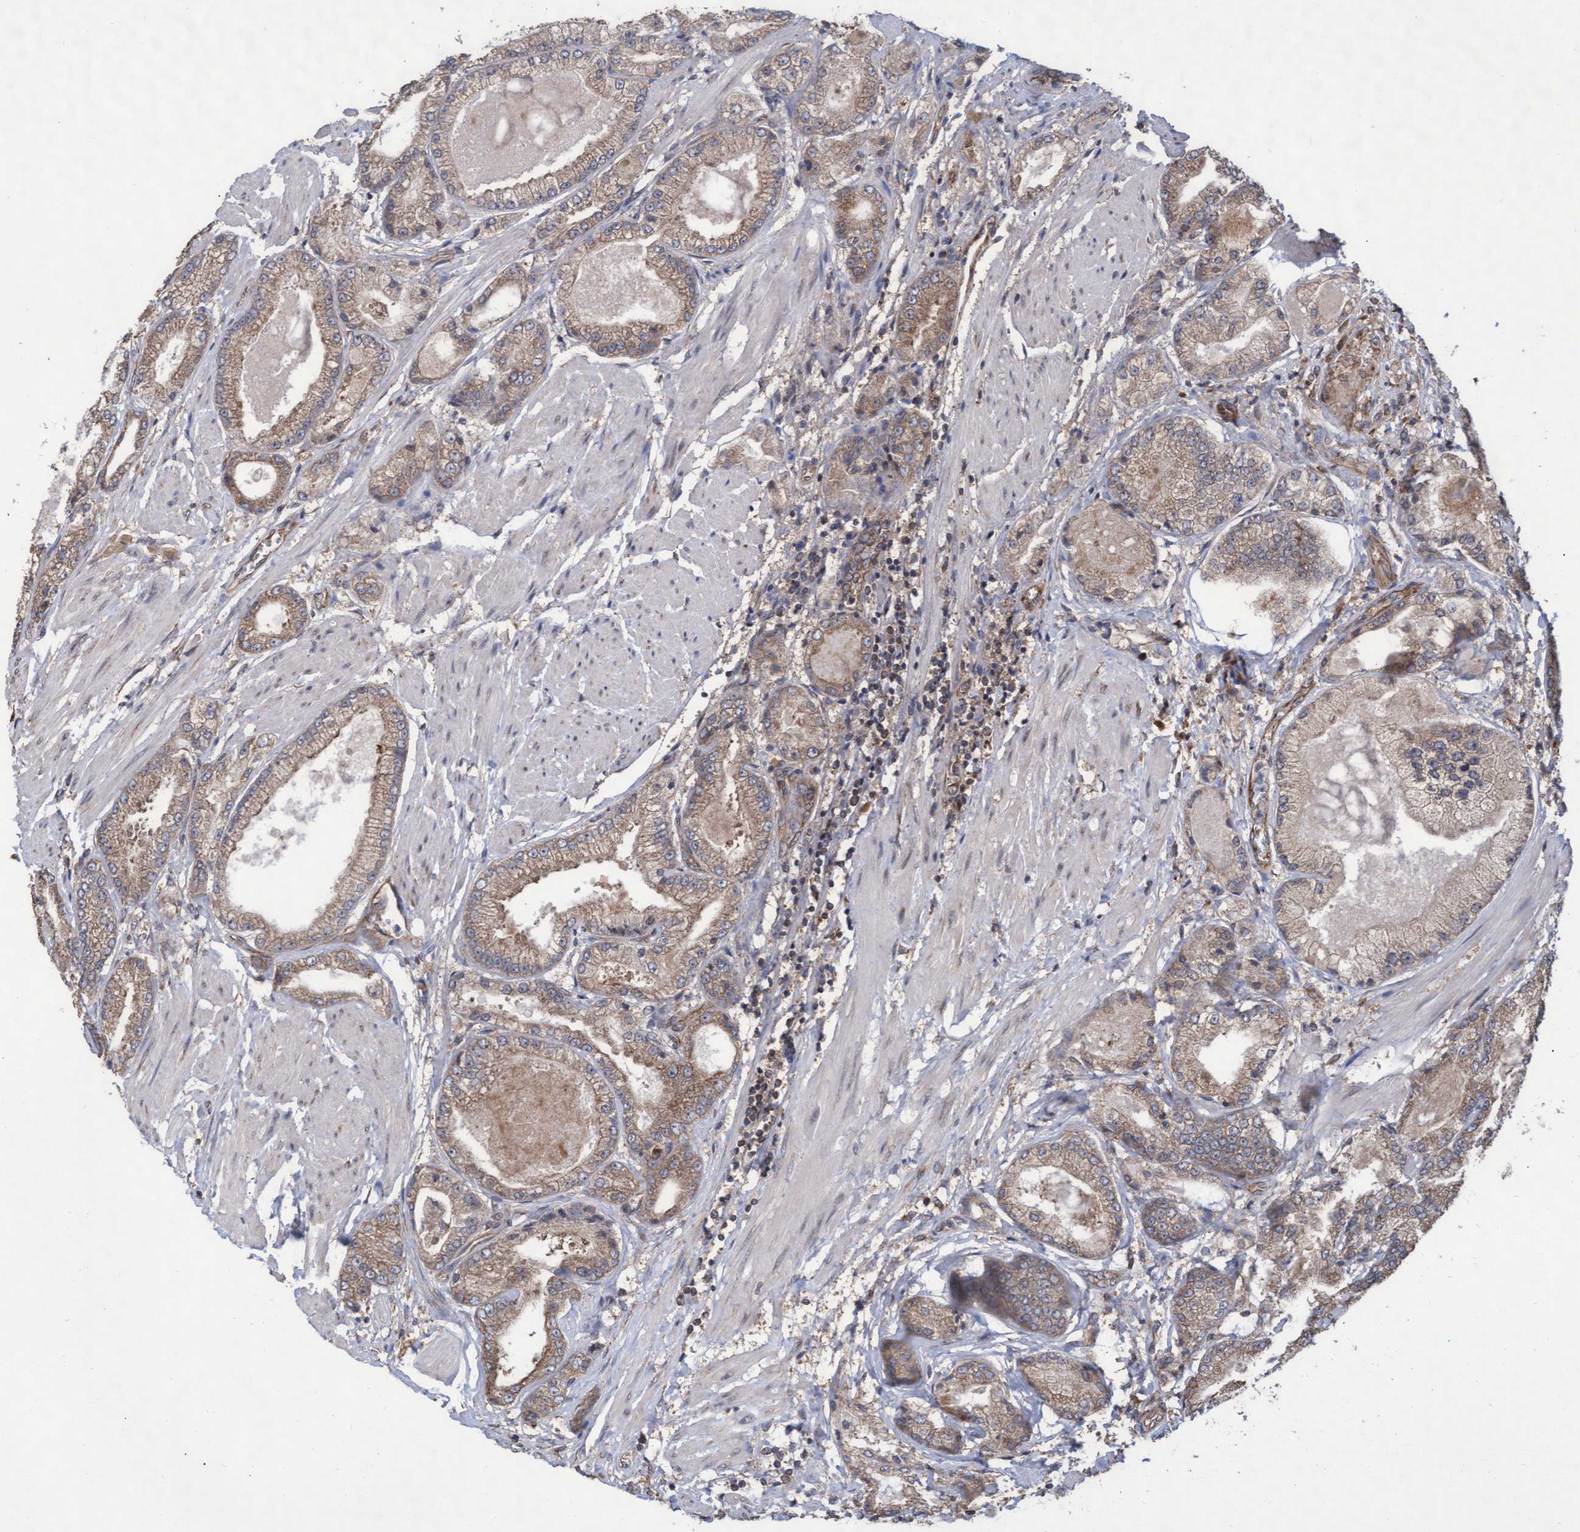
{"staining": {"intensity": "moderate", "quantity": "<25%", "location": "cytoplasmic/membranous"}, "tissue": "prostate cancer", "cell_type": "Tumor cells", "image_type": "cancer", "snomed": [{"axis": "morphology", "description": "Adenocarcinoma, High grade"}, {"axis": "topography", "description": "Prostate"}], "caption": "A low amount of moderate cytoplasmic/membranous positivity is present in approximately <25% of tumor cells in prostate cancer tissue. The staining was performed using DAB to visualize the protein expression in brown, while the nuclei were stained in blue with hematoxylin (Magnification: 20x).", "gene": "ABCF2", "patient": {"sex": "male", "age": 50}}